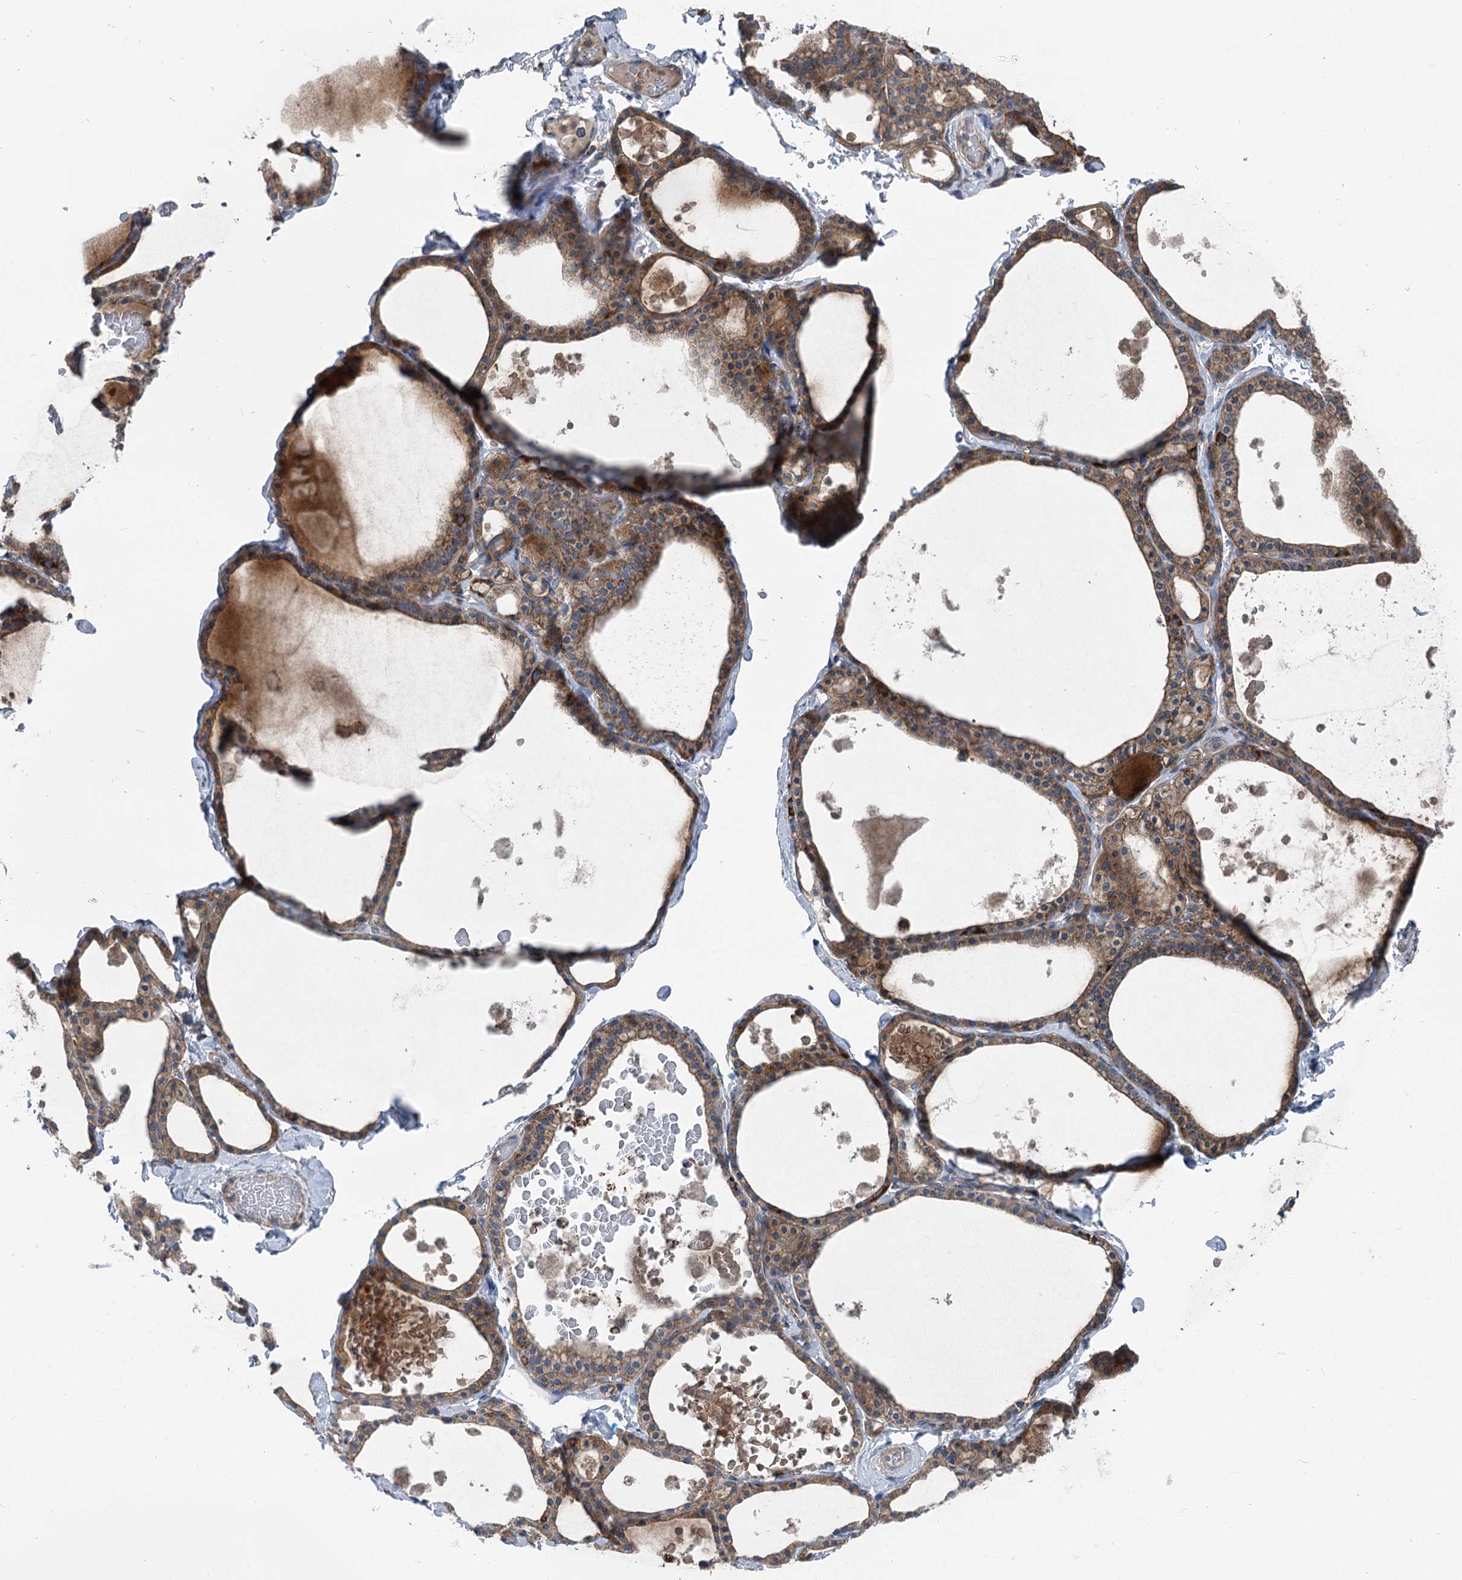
{"staining": {"intensity": "moderate", "quantity": ">75%", "location": "cytoplasmic/membranous"}, "tissue": "thyroid gland", "cell_type": "Glandular cells", "image_type": "normal", "snomed": [{"axis": "morphology", "description": "Normal tissue, NOS"}, {"axis": "topography", "description": "Thyroid gland"}], "caption": "This photomicrograph displays immunohistochemistry staining of benign human thyroid gland, with medium moderate cytoplasmic/membranous staining in approximately >75% of glandular cells.", "gene": "MARK2", "patient": {"sex": "male", "age": 56}}